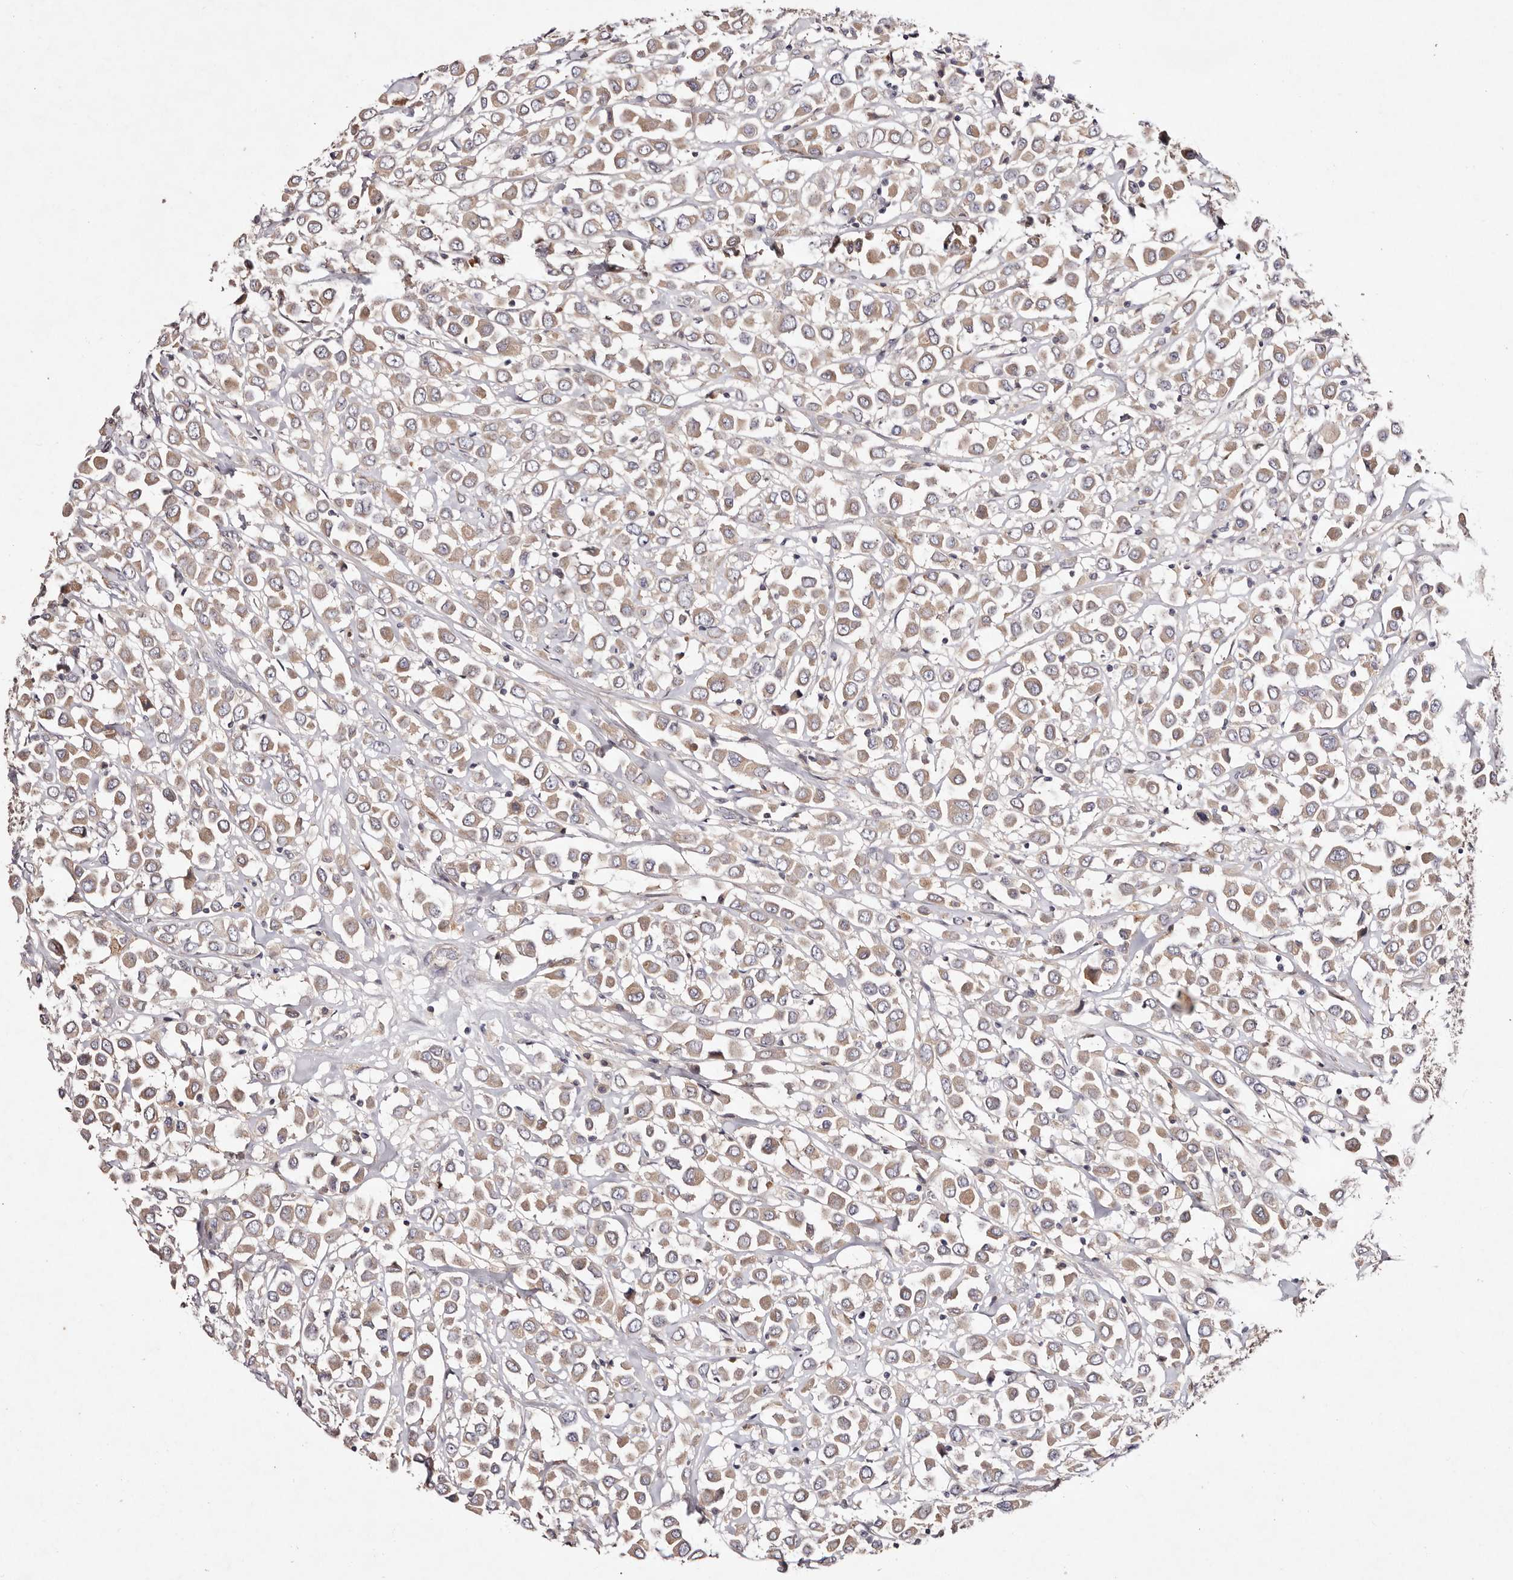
{"staining": {"intensity": "weak", "quantity": ">75%", "location": "cytoplasmic/membranous"}, "tissue": "breast cancer", "cell_type": "Tumor cells", "image_type": "cancer", "snomed": [{"axis": "morphology", "description": "Duct carcinoma"}, {"axis": "topography", "description": "Breast"}], "caption": "Weak cytoplasmic/membranous staining is present in approximately >75% of tumor cells in breast invasive ductal carcinoma.", "gene": "TSC2", "patient": {"sex": "female", "age": 61}}